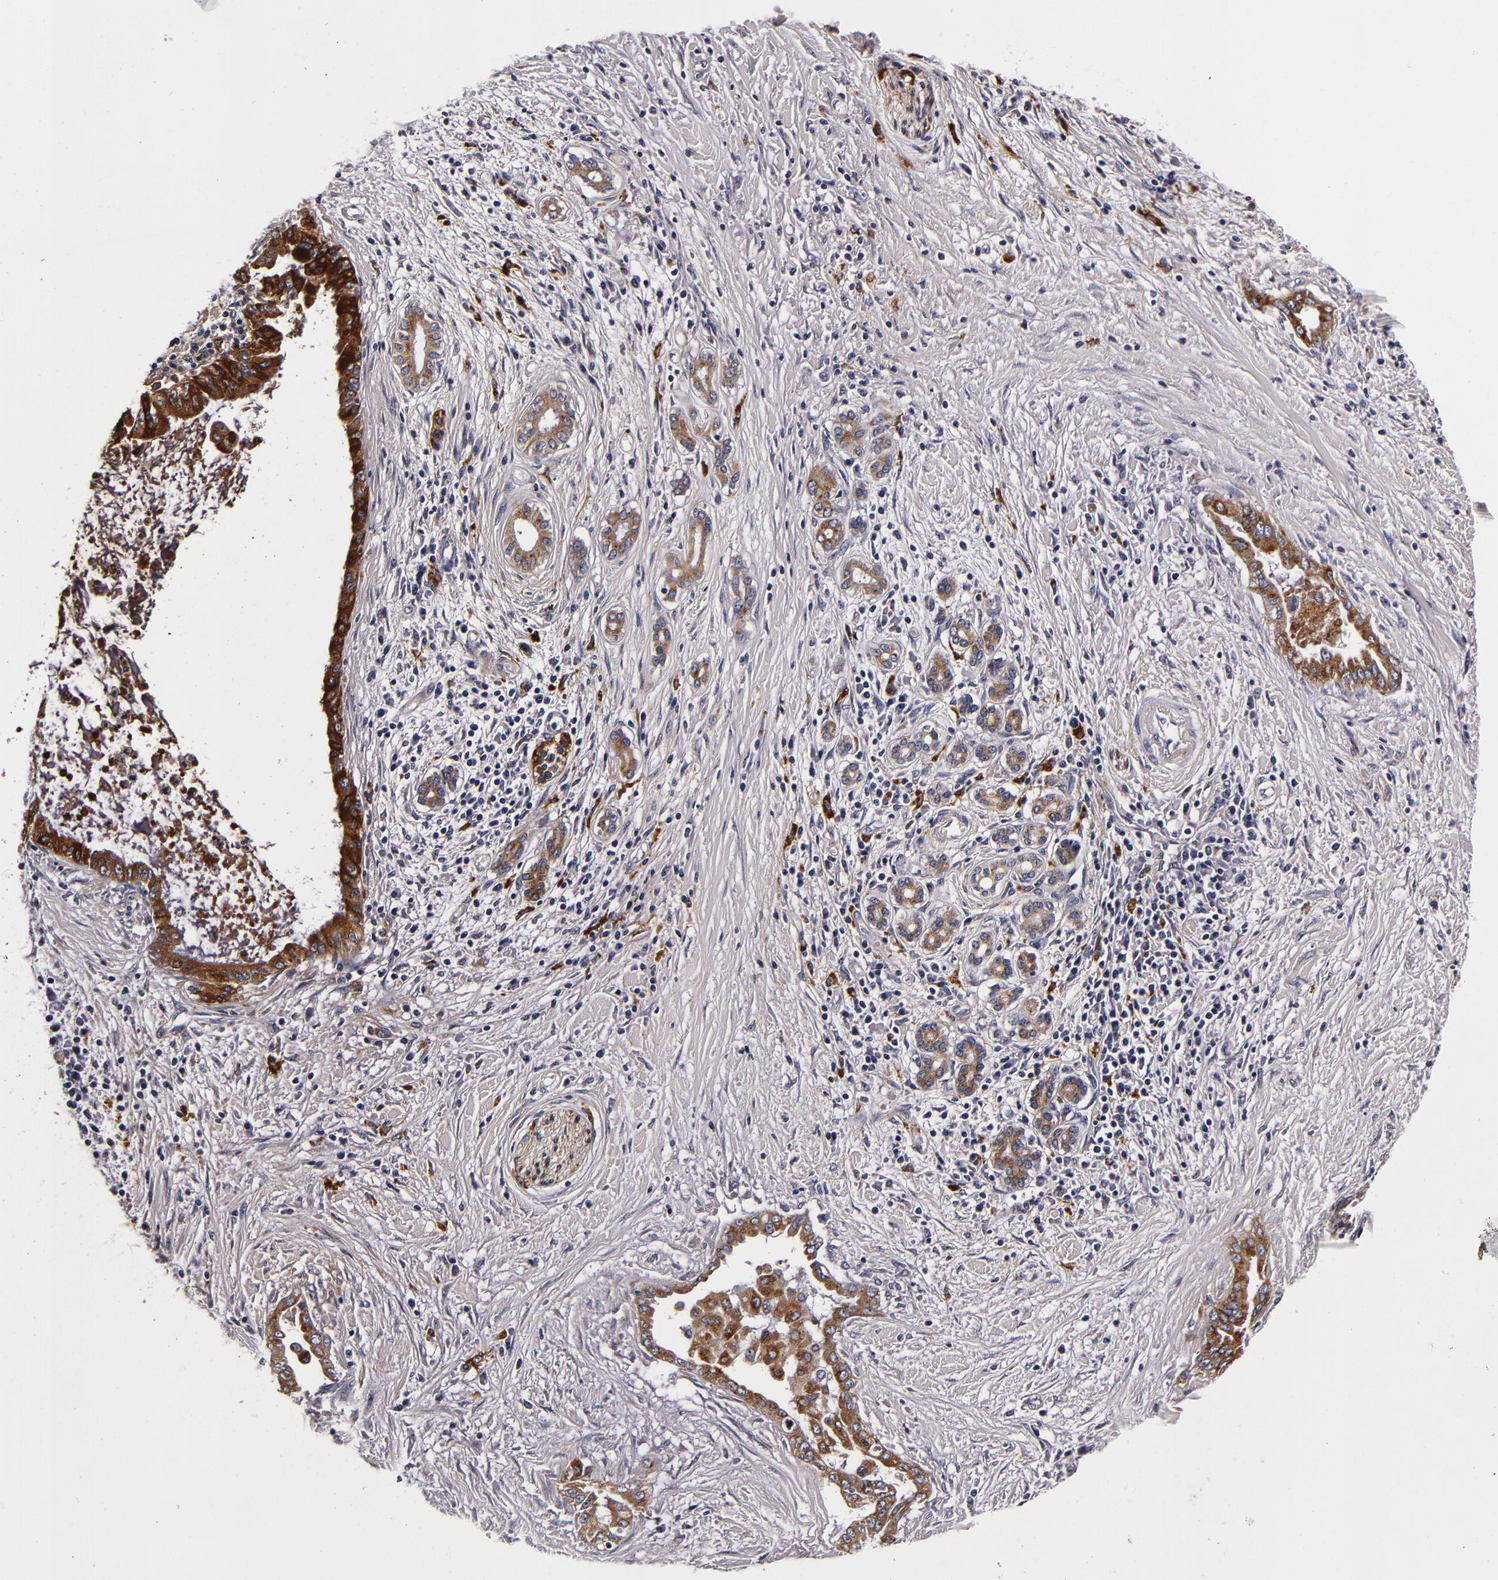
{"staining": {"intensity": "moderate", "quantity": "<25%", "location": "cytoplasmic/membranous"}, "tissue": "pancreatic cancer", "cell_type": "Tumor cells", "image_type": "cancer", "snomed": [{"axis": "morphology", "description": "Adenocarcinoma, NOS"}, {"axis": "topography", "description": "Pancreas"}], "caption": "Protein expression analysis of pancreatic adenocarcinoma reveals moderate cytoplasmic/membranous positivity in about <25% of tumor cells.", "gene": "LGALS3BP", "patient": {"sex": "female", "age": 64}}